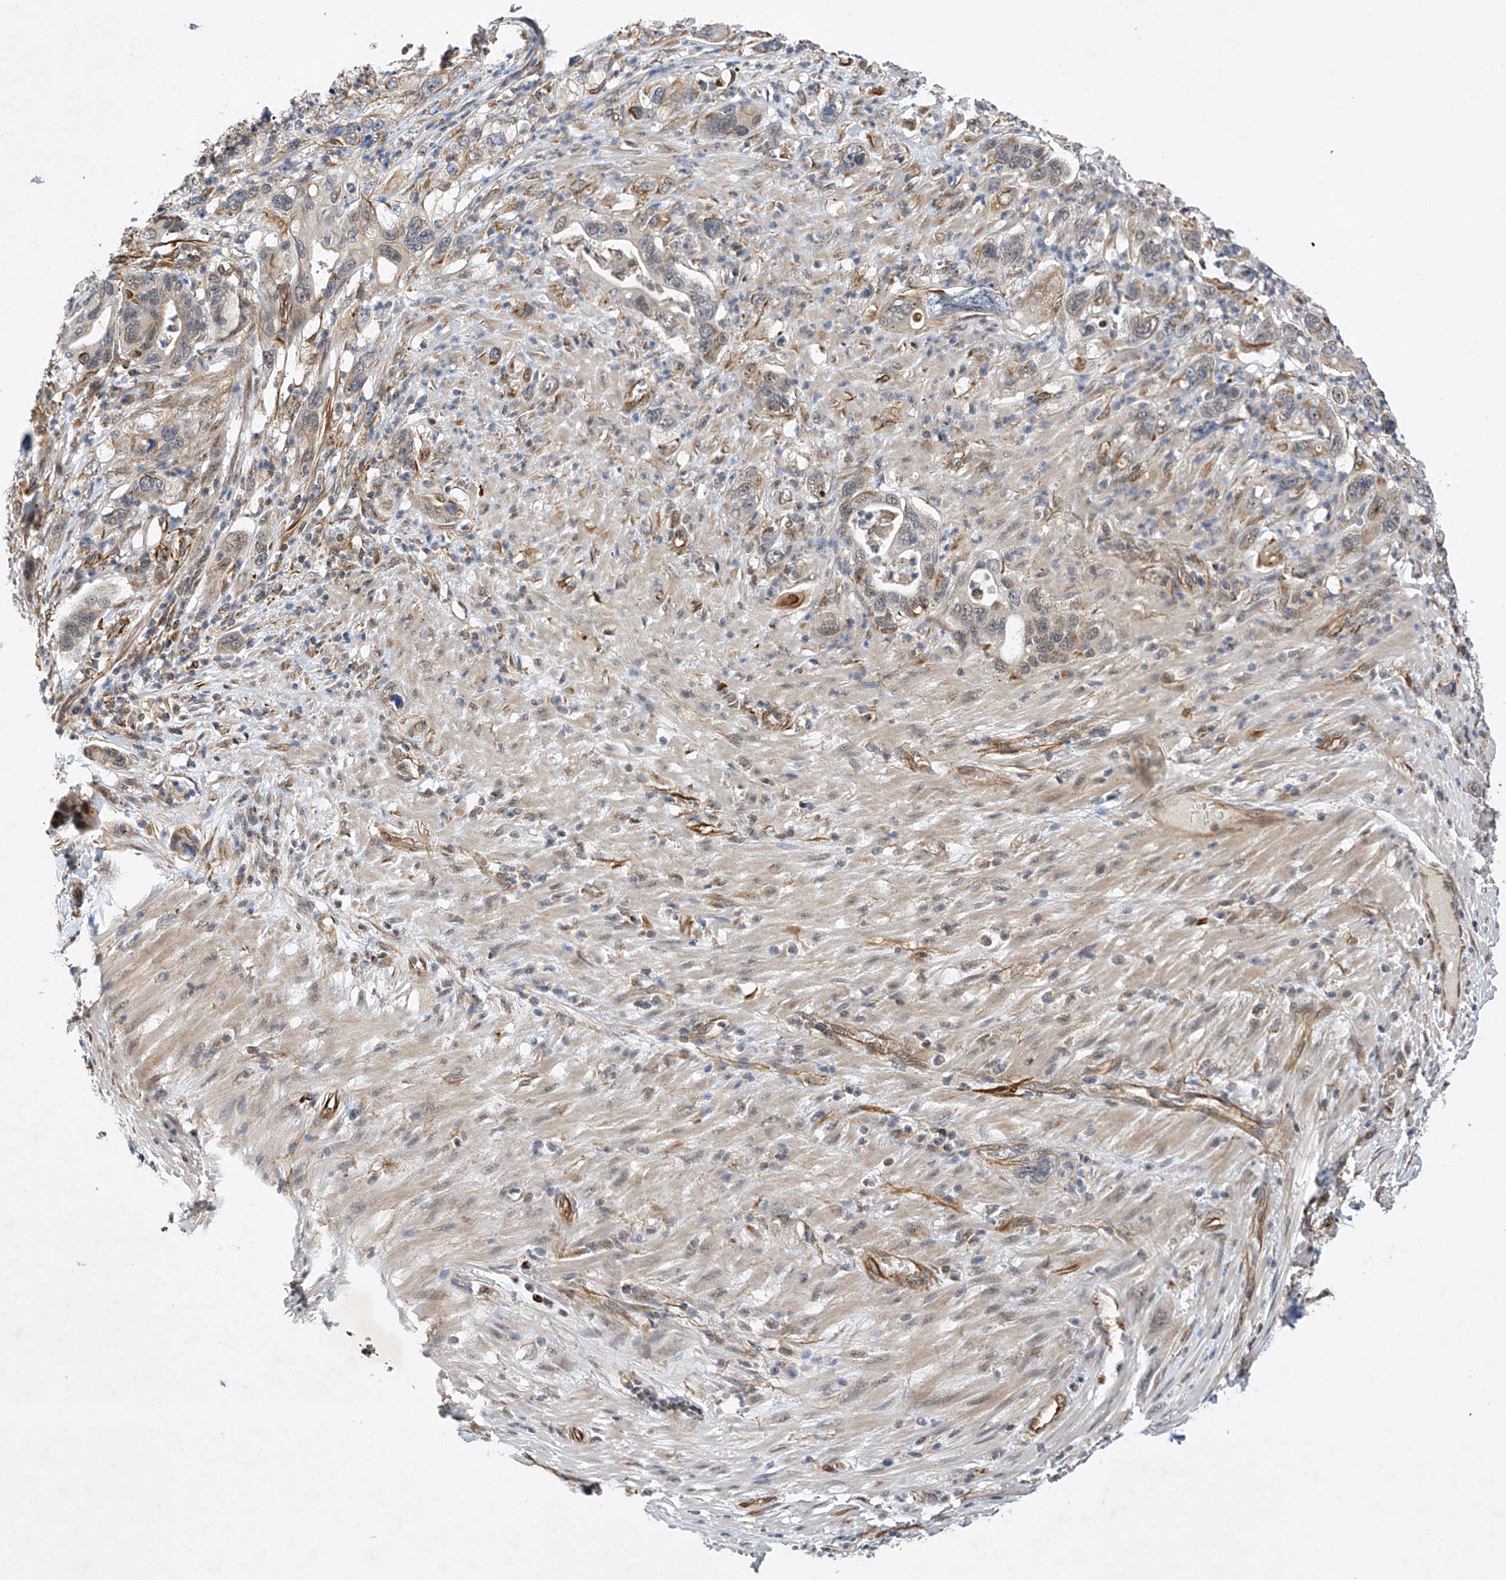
{"staining": {"intensity": "weak", "quantity": "<25%", "location": "cytoplasmic/membranous,nuclear"}, "tissue": "pancreatic cancer", "cell_type": "Tumor cells", "image_type": "cancer", "snomed": [{"axis": "morphology", "description": "Adenocarcinoma, NOS"}, {"axis": "topography", "description": "Pancreas"}], "caption": "This image is of adenocarcinoma (pancreatic) stained with immunohistochemistry to label a protein in brown with the nuclei are counter-stained blue. There is no staining in tumor cells.", "gene": "AMD1", "patient": {"sex": "female", "age": 71}}